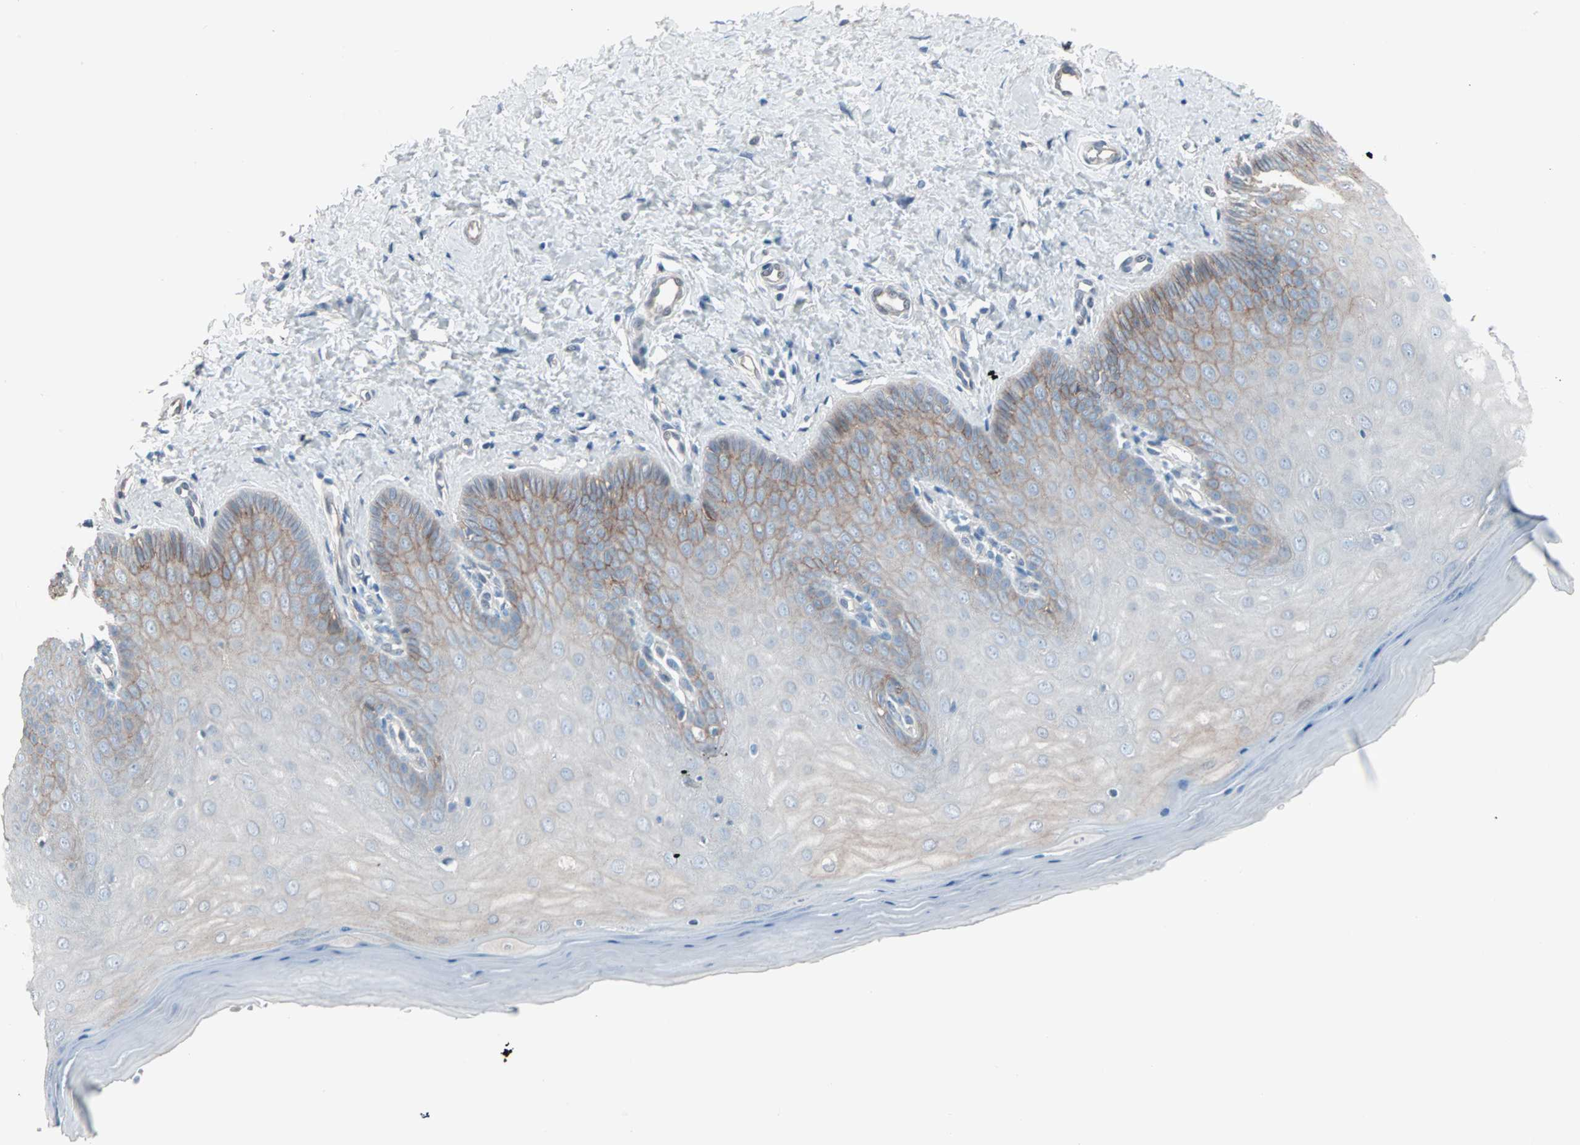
{"staining": {"intensity": "negative", "quantity": "none", "location": "none"}, "tissue": "cervix", "cell_type": "Glandular cells", "image_type": "normal", "snomed": [{"axis": "morphology", "description": "Normal tissue, NOS"}, {"axis": "topography", "description": "Cervix"}], "caption": "Glandular cells show no significant protein positivity in benign cervix. Brightfield microscopy of immunohistochemistry stained with DAB (3,3'-diaminobenzidine) (brown) and hematoxylin (blue), captured at high magnification.", "gene": "CAND2", "patient": {"sex": "female", "age": 55}}